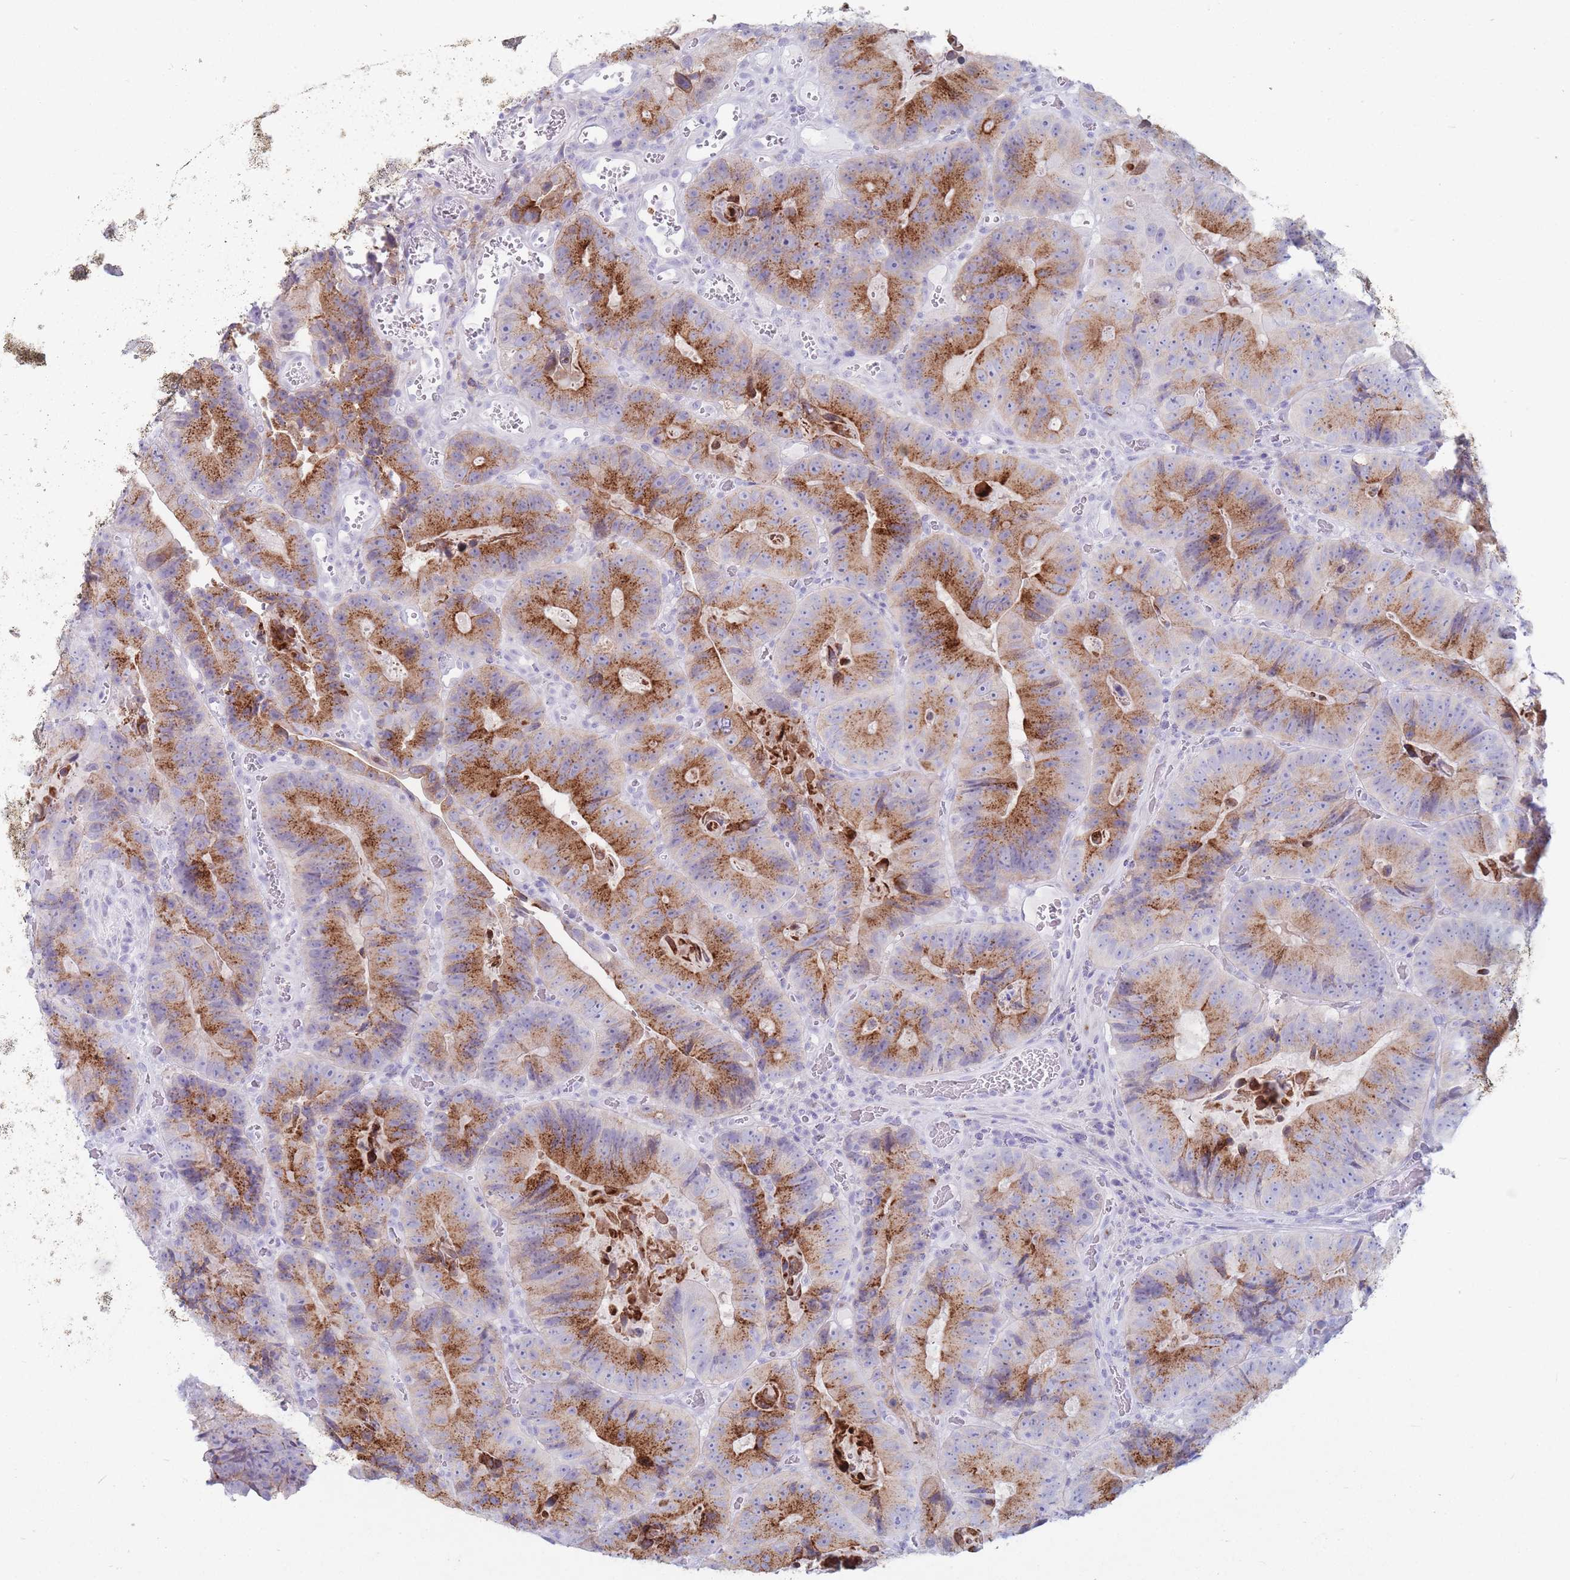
{"staining": {"intensity": "strong", "quantity": ">75%", "location": "cytoplasmic/membranous"}, "tissue": "colorectal cancer", "cell_type": "Tumor cells", "image_type": "cancer", "snomed": [{"axis": "morphology", "description": "Adenocarcinoma, NOS"}, {"axis": "topography", "description": "Colon"}], "caption": "Protein analysis of colorectal adenocarcinoma tissue reveals strong cytoplasmic/membranous staining in about >75% of tumor cells.", "gene": "ST3GAL5", "patient": {"sex": "female", "age": 86}}